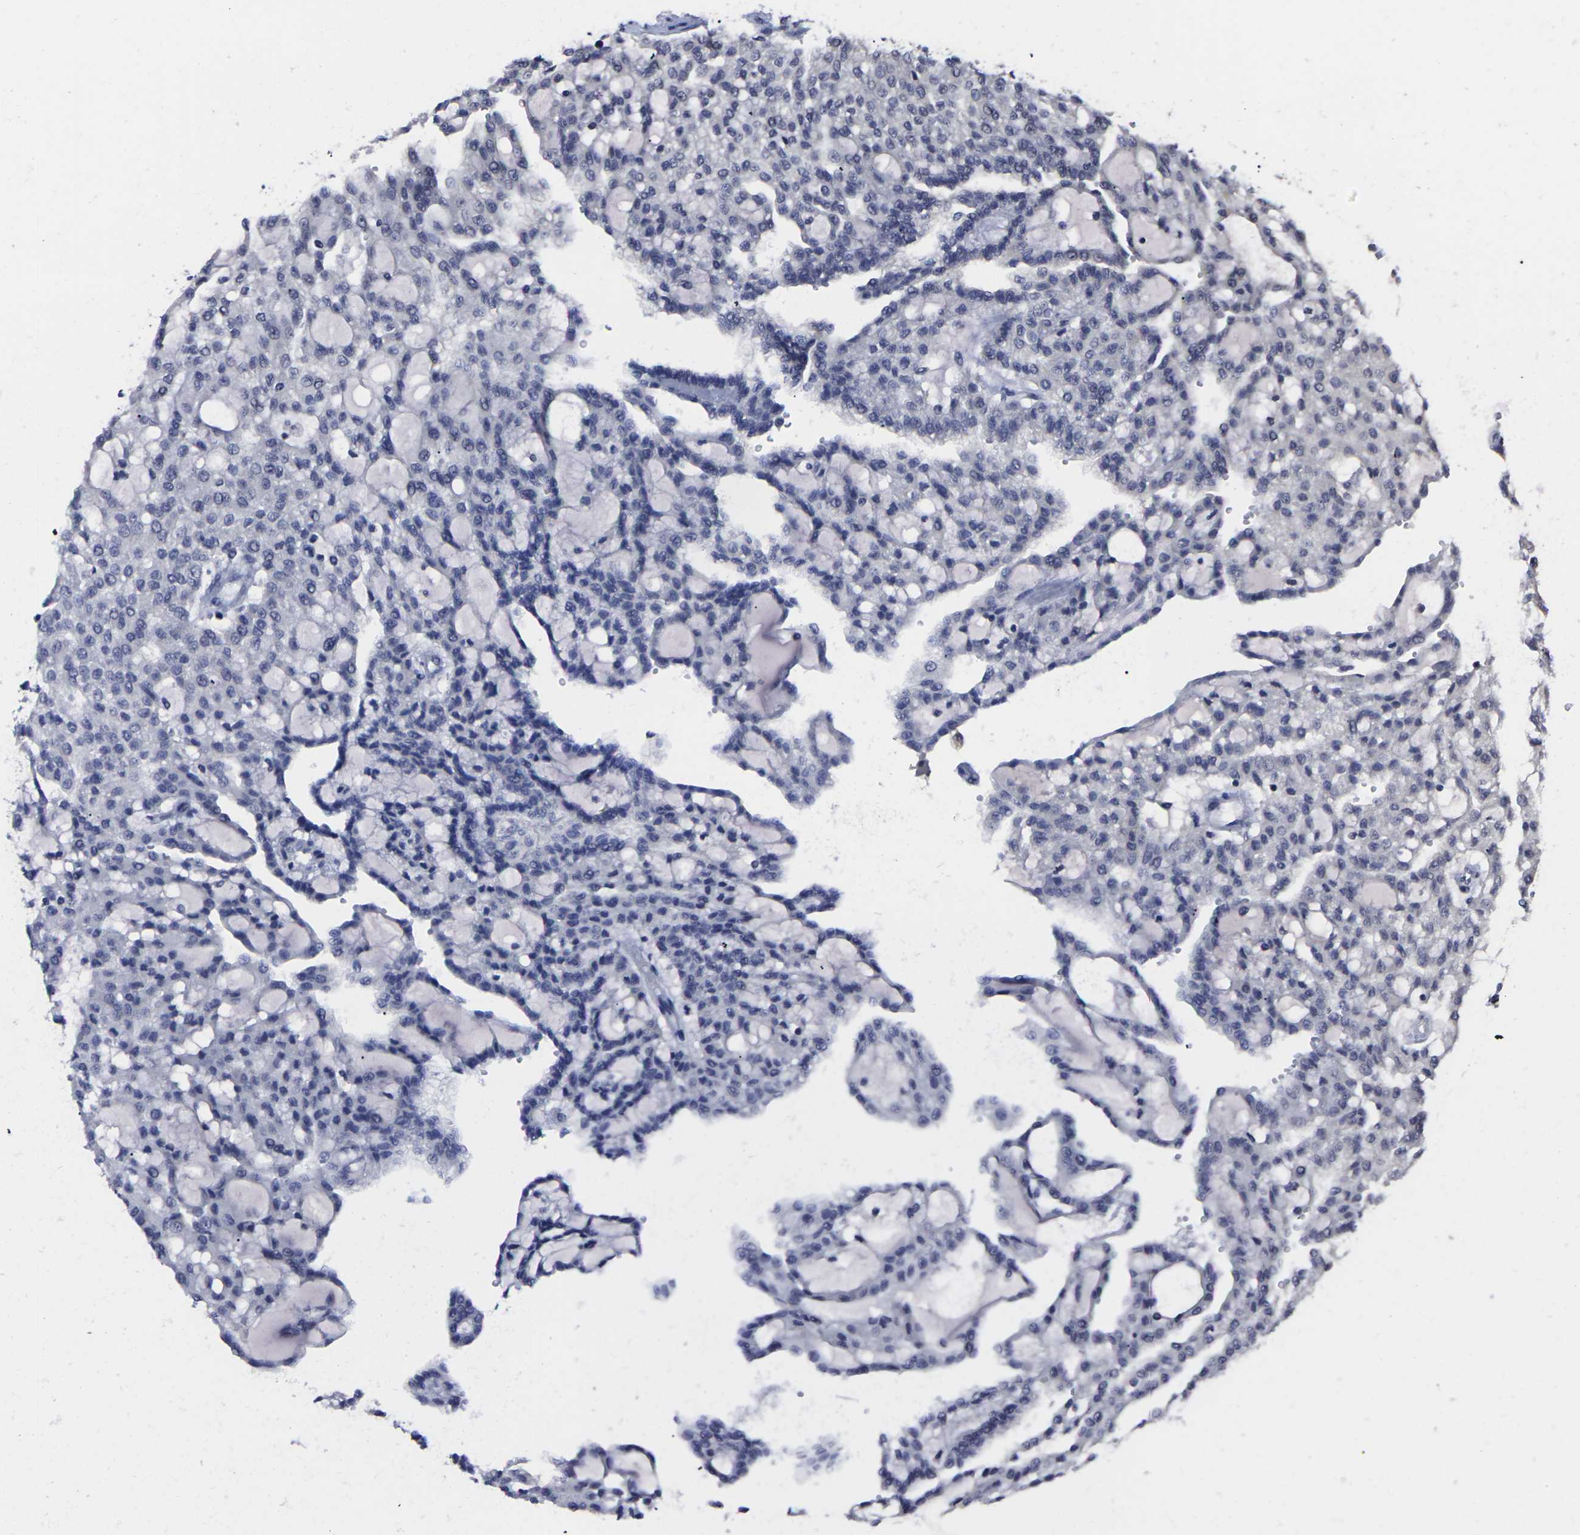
{"staining": {"intensity": "negative", "quantity": "none", "location": "none"}, "tissue": "renal cancer", "cell_type": "Tumor cells", "image_type": "cancer", "snomed": [{"axis": "morphology", "description": "Adenocarcinoma, NOS"}, {"axis": "topography", "description": "Kidney"}], "caption": "Tumor cells show no significant expression in renal cancer (adenocarcinoma).", "gene": "MSANTD4", "patient": {"sex": "male", "age": 63}}